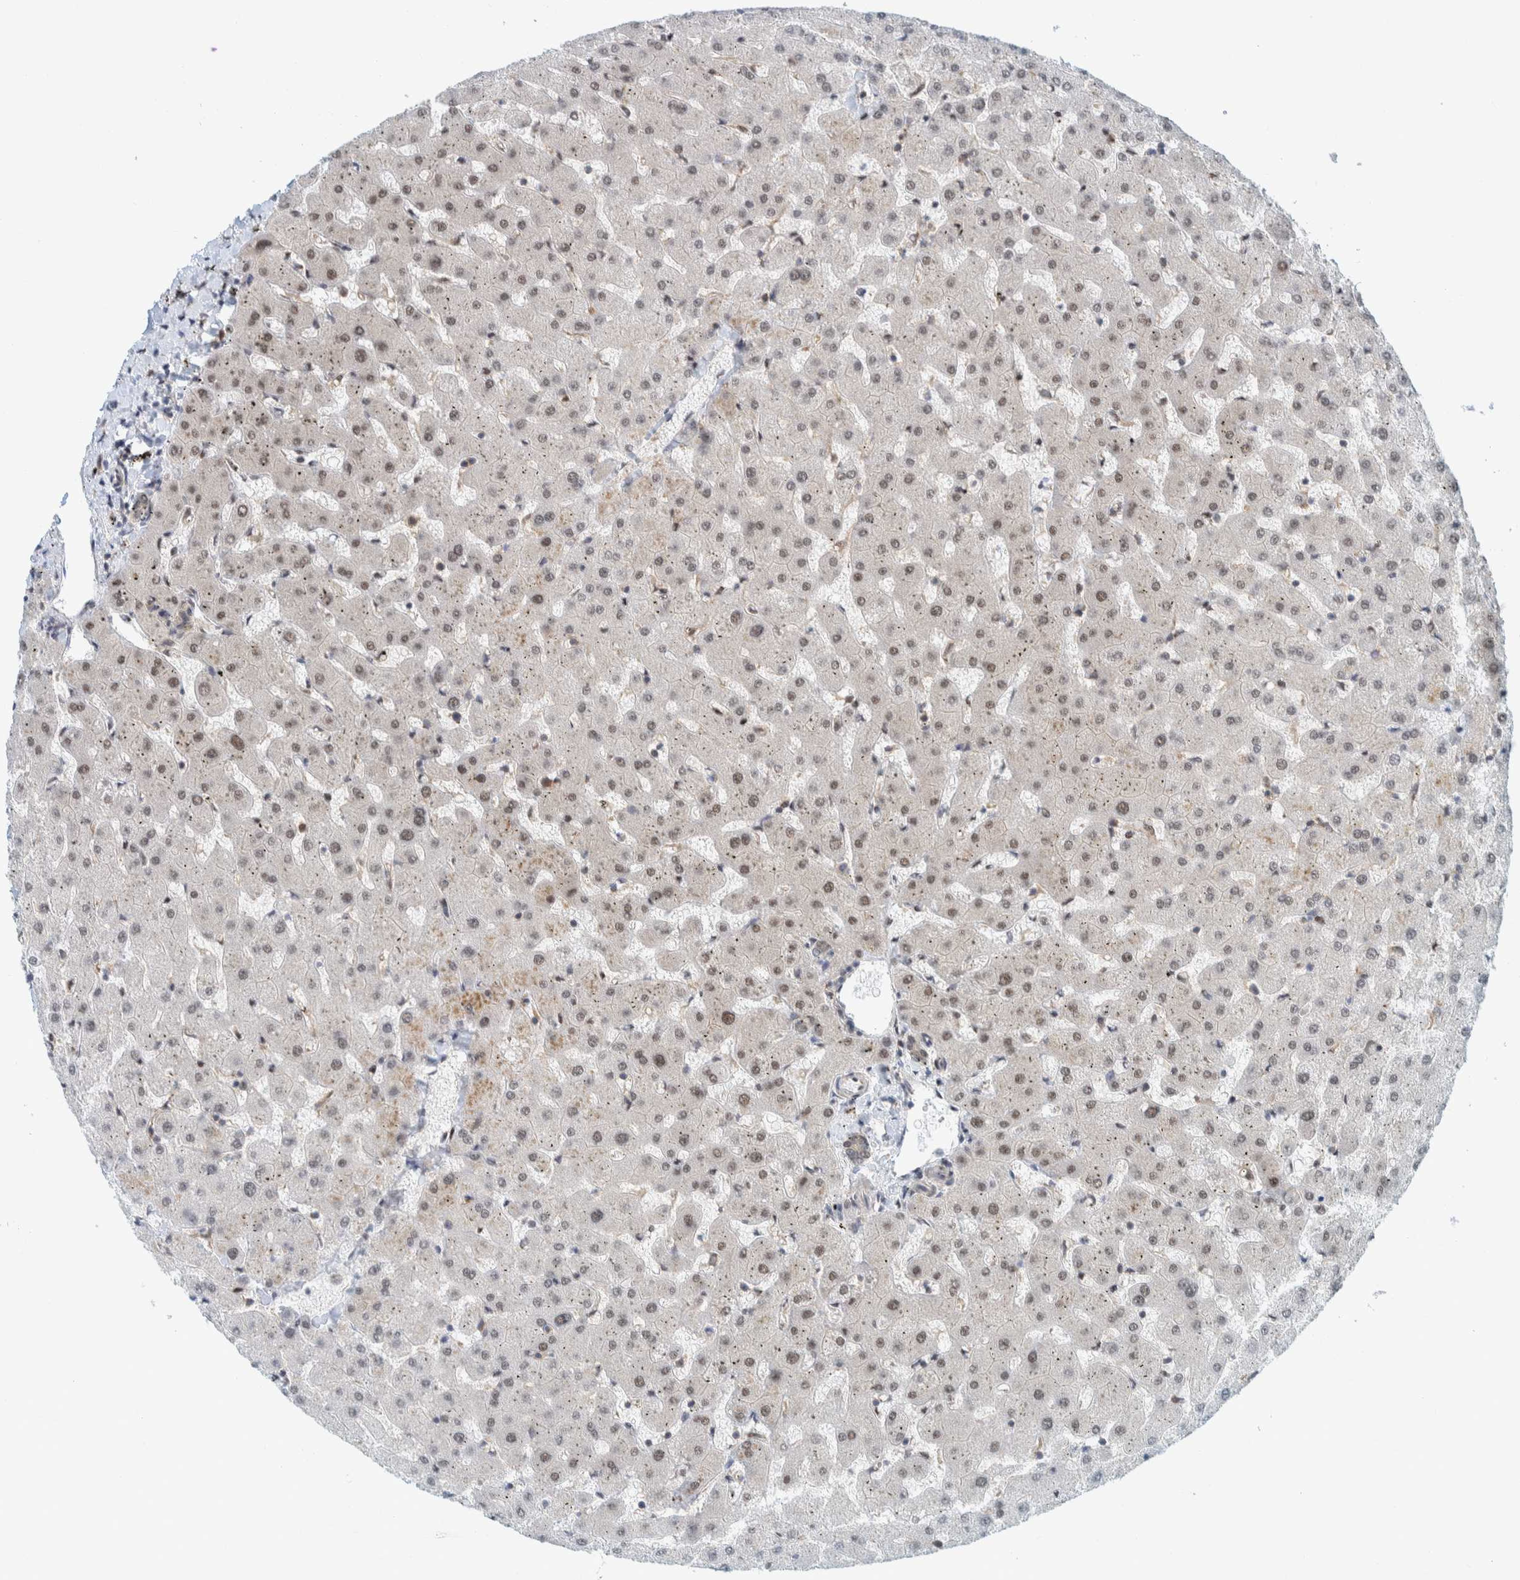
{"staining": {"intensity": "weak", "quantity": "25%-75%", "location": "cytoplasmic/membranous,nuclear"}, "tissue": "liver", "cell_type": "Cholangiocytes", "image_type": "normal", "snomed": [{"axis": "morphology", "description": "Normal tissue, NOS"}, {"axis": "topography", "description": "Liver"}], "caption": "Immunohistochemistry (IHC) image of benign liver: liver stained using immunohistochemistry reveals low levels of weak protein expression localized specifically in the cytoplasmic/membranous,nuclear of cholangiocytes, appearing as a cytoplasmic/membranous,nuclear brown color.", "gene": "COPS3", "patient": {"sex": "female", "age": 63}}